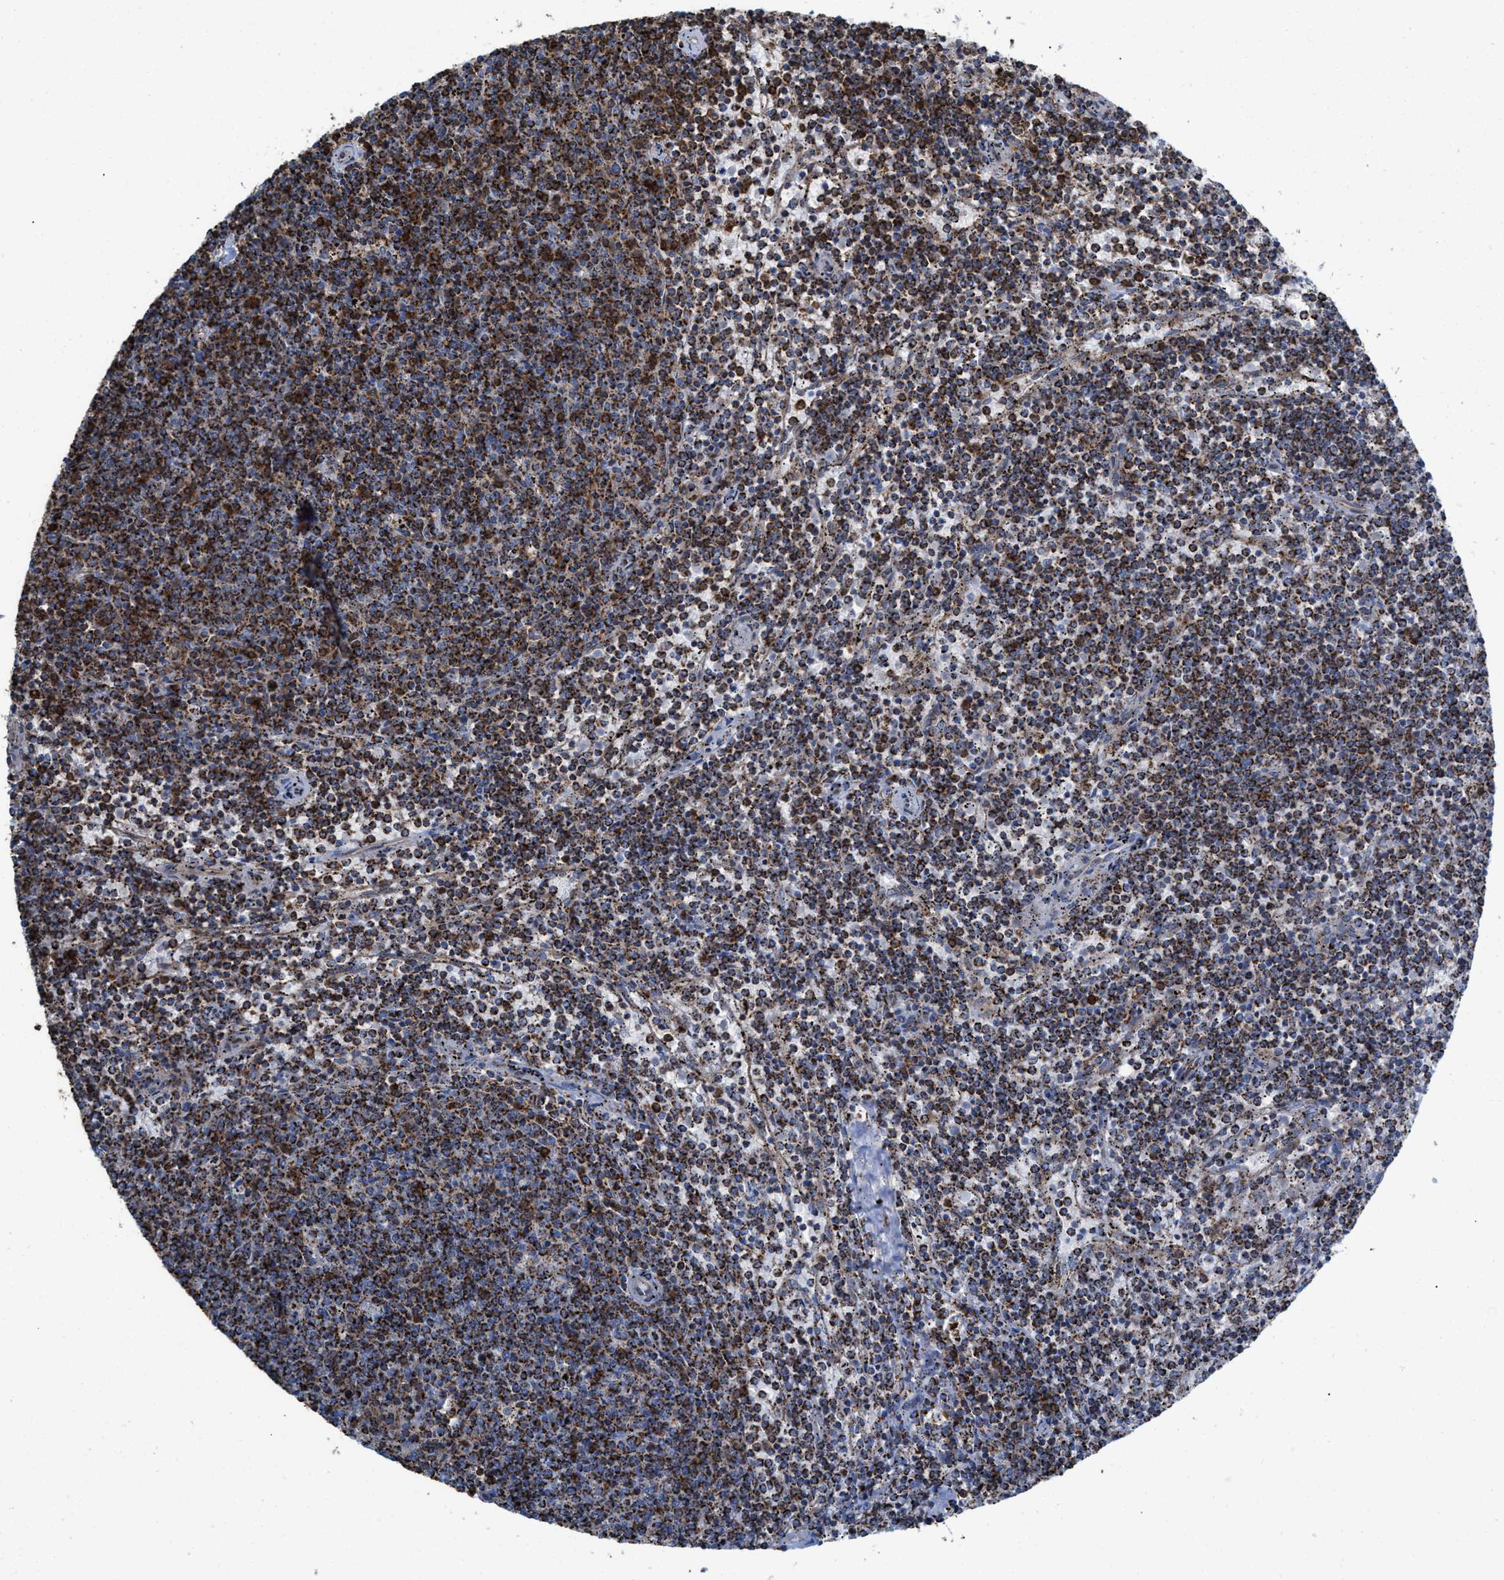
{"staining": {"intensity": "moderate", "quantity": ">75%", "location": "cytoplasmic/membranous"}, "tissue": "lymphoma", "cell_type": "Tumor cells", "image_type": "cancer", "snomed": [{"axis": "morphology", "description": "Malignant lymphoma, non-Hodgkin's type, Low grade"}, {"axis": "topography", "description": "Spleen"}], "caption": "Immunohistochemical staining of lymphoma exhibits medium levels of moderate cytoplasmic/membranous protein staining in approximately >75% of tumor cells.", "gene": "ECHS1", "patient": {"sex": "female", "age": 50}}